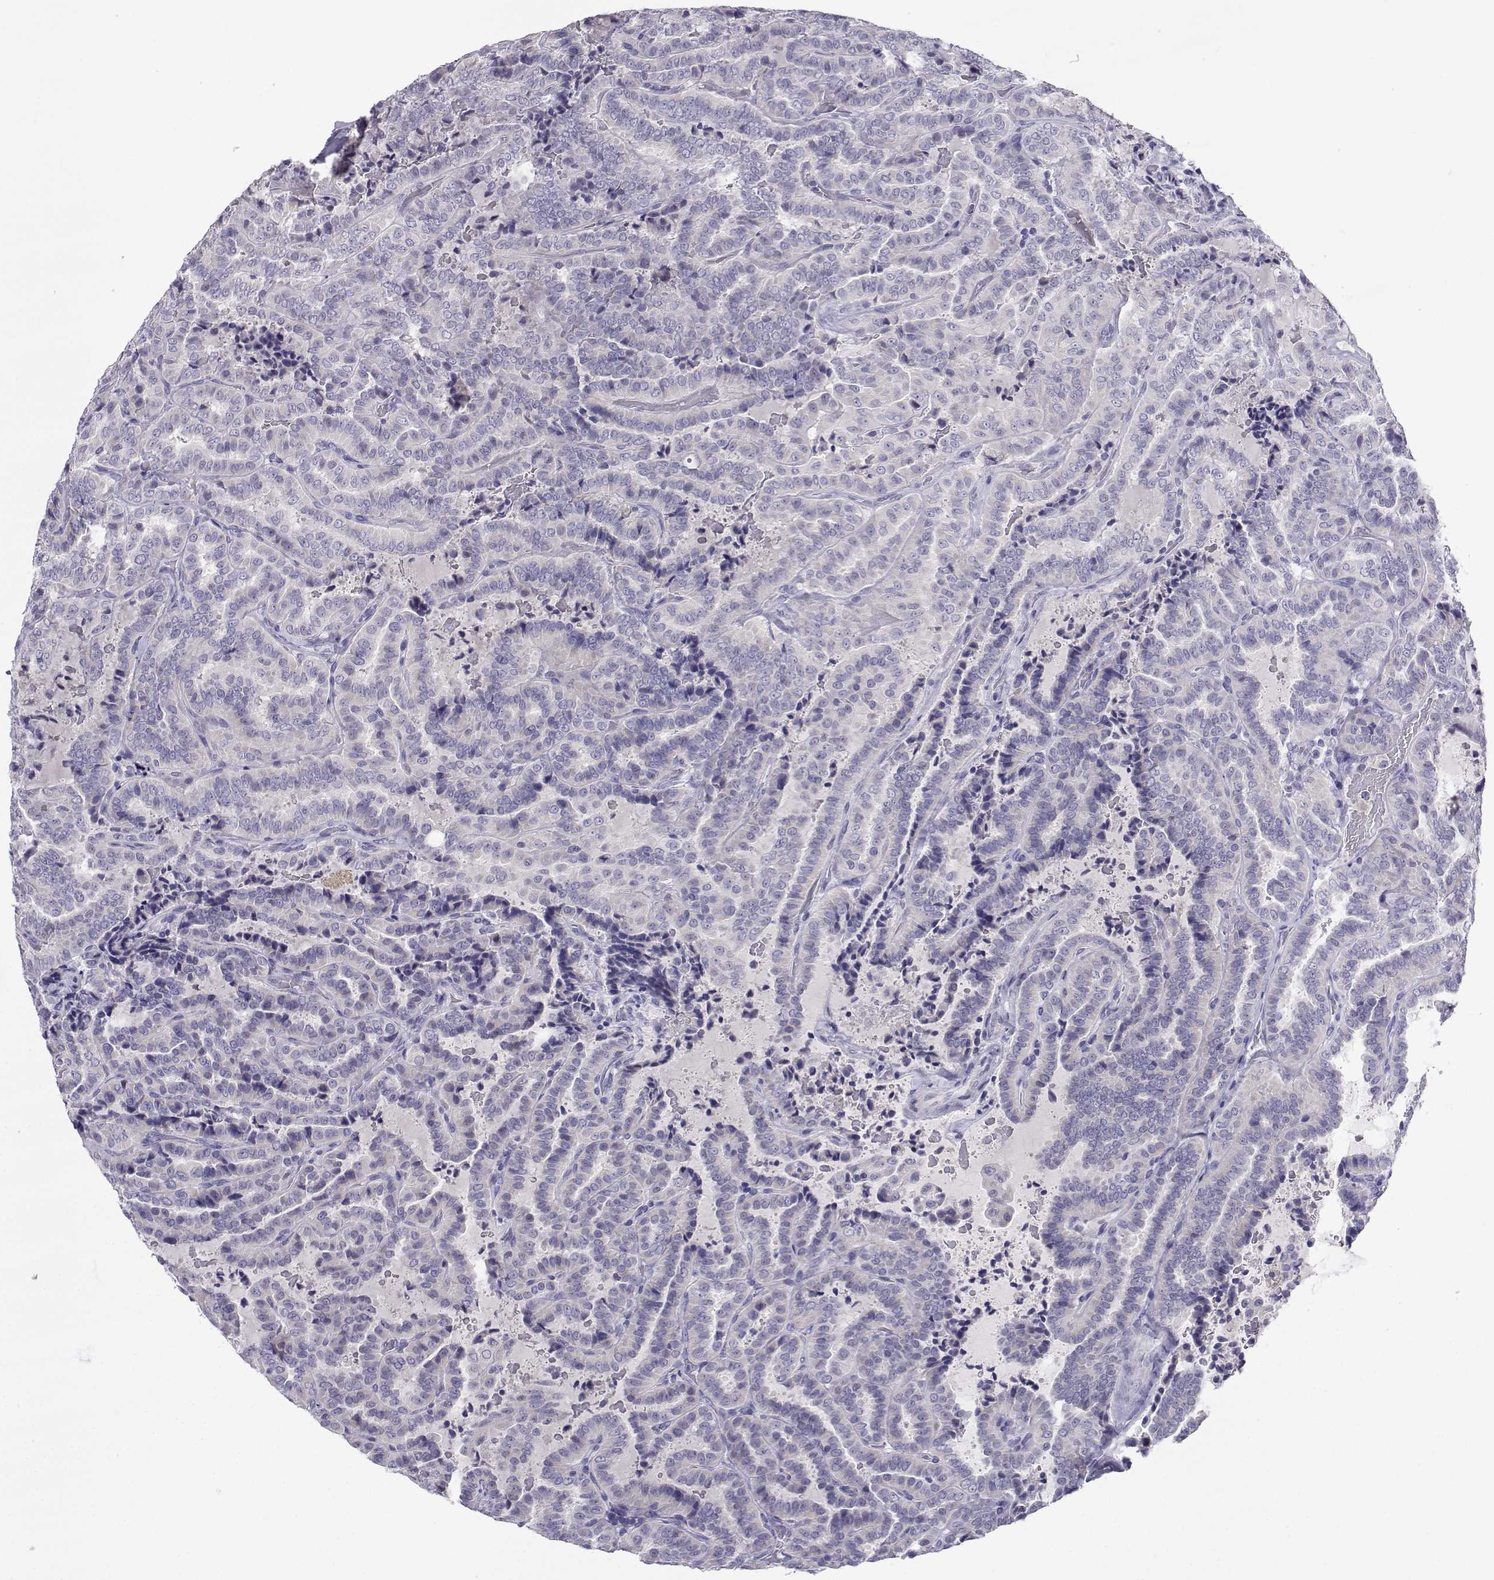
{"staining": {"intensity": "negative", "quantity": "none", "location": "none"}, "tissue": "thyroid cancer", "cell_type": "Tumor cells", "image_type": "cancer", "snomed": [{"axis": "morphology", "description": "Papillary adenocarcinoma, NOS"}, {"axis": "topography", "description": "Thyroid gland"}], "caption": "Tumor cells show no significant positivity in thyroid cancer (papillary adenocarcinoma).", "gene": "SLC6A3", "patient": {"sex": "female", "age": 39}}